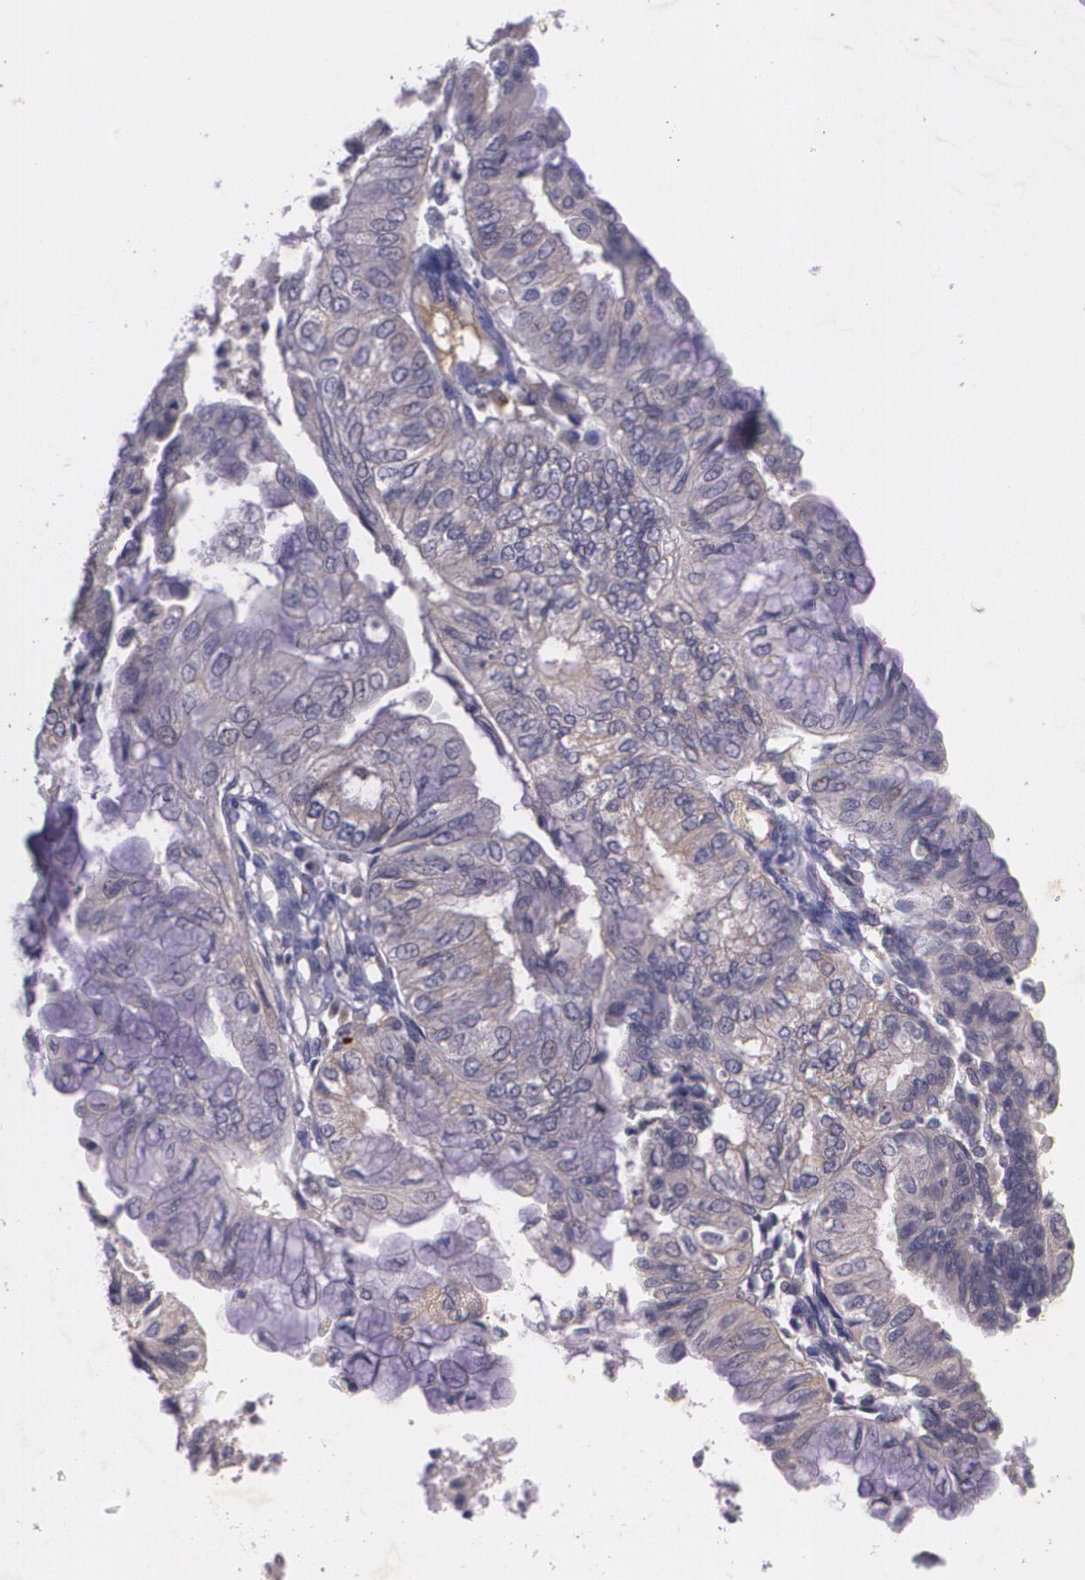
{"staining": {"intensity": "weak", "quantity": ">75%", "location": "cytoplasmic/membranous"}, "tissue": "endometrial cancer", "cell_type": "Tumor cells", "image_type": "cancer", "snomed": [{"axis": "morphology", "description": "Adenocarcinoma, NOS"}, {"axis": "topography", "description": "Endometrium"}], "caption": "High-power microscopy captured an immunohistochemistry (IHC) image of endometrial adenocarcinoma, revealing weak cytoplasmic/membranous expression in about >75% of tumor cells.", "gene": "TM4SF1", "patient": {"sex": "female", "age": 59}}